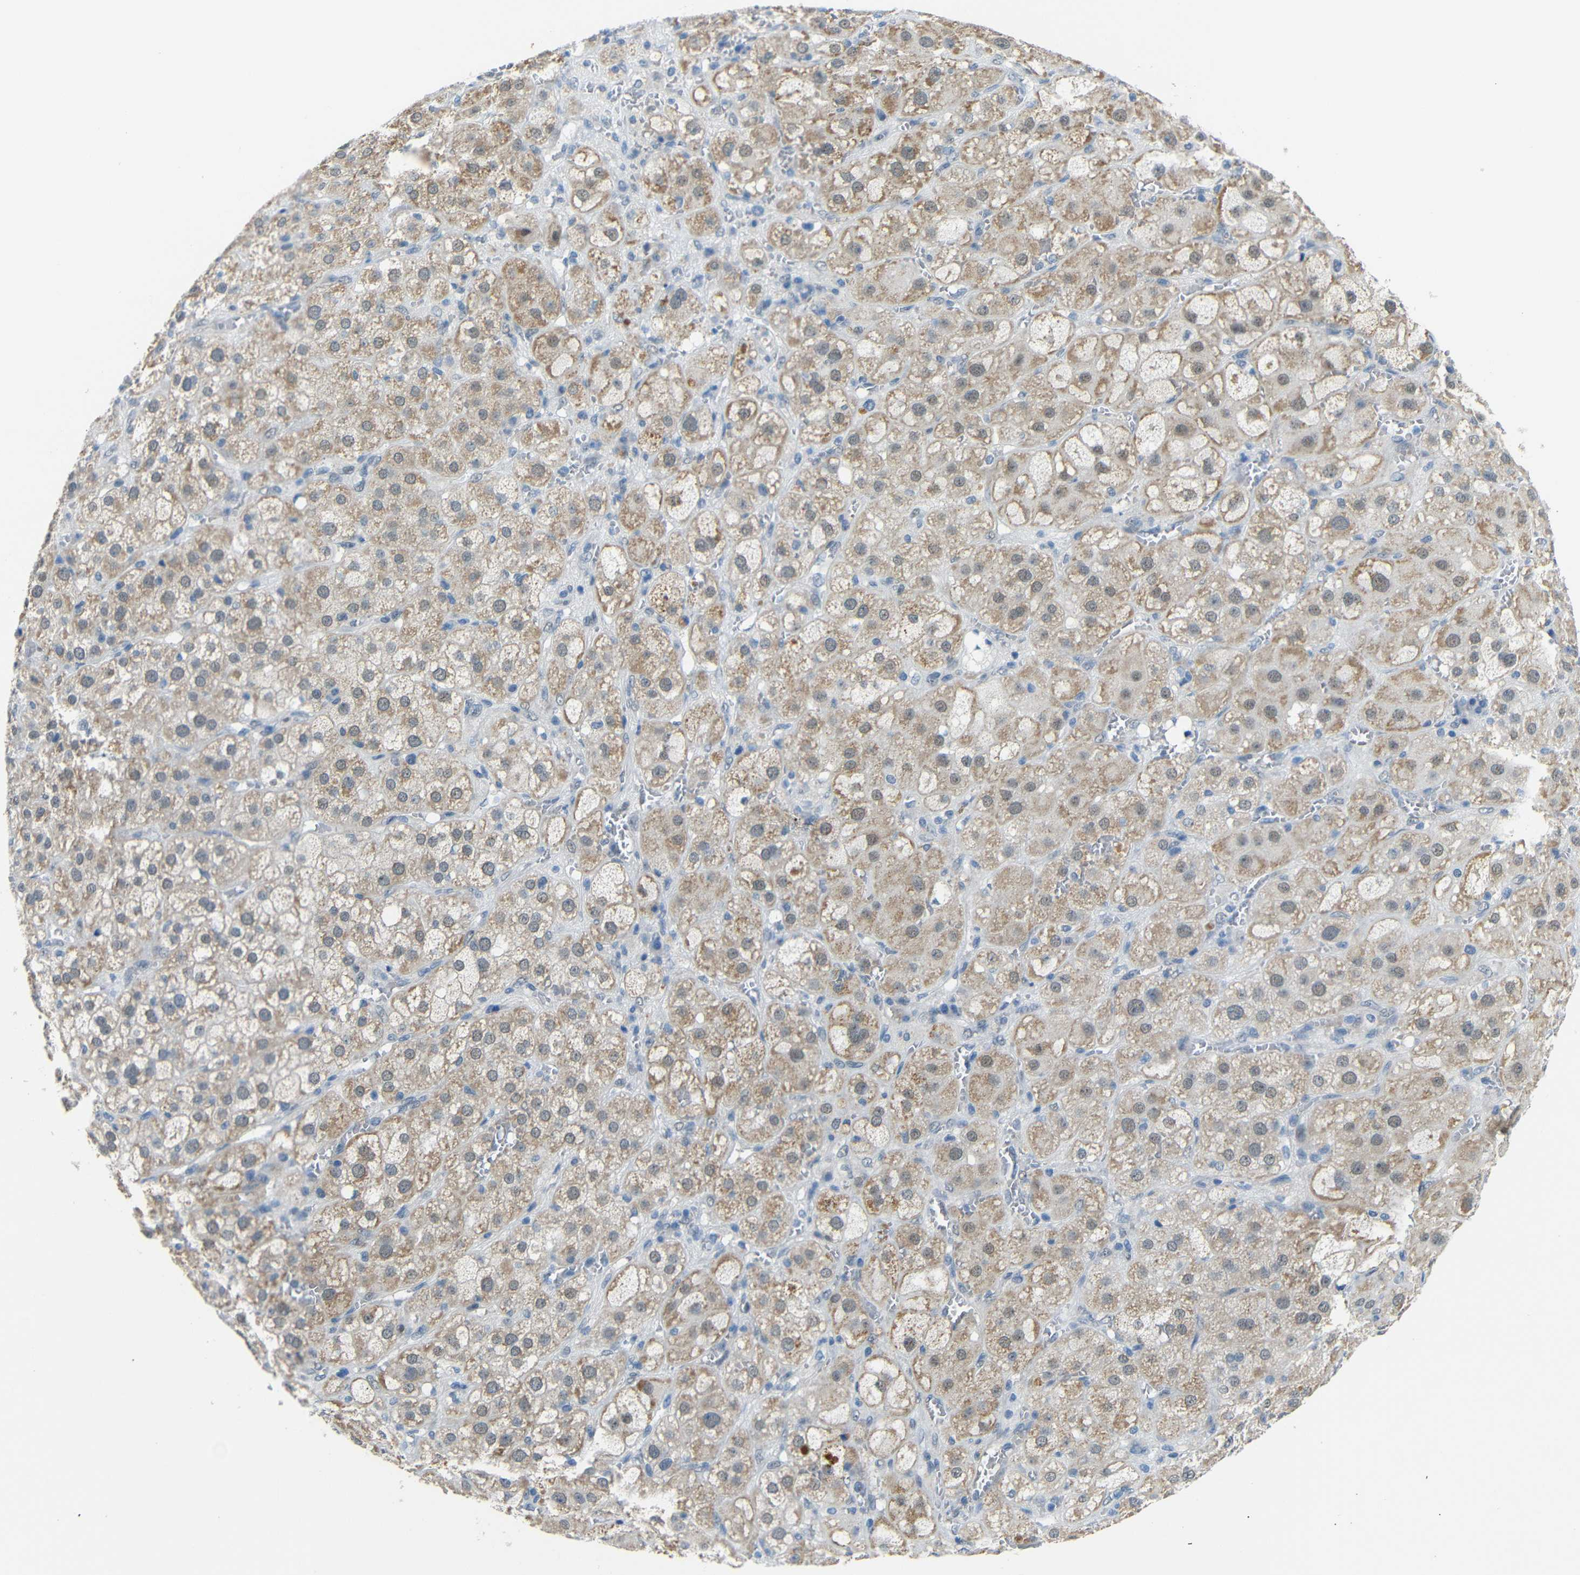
{"staining": {"intensity": "moderate", "quantity": "25%-75%", "location": "cytoplasmic/membranous,nuclear"}, "tissue": "adrenal gland", "cell_type": "Glandular cells", "image_type": "normal", "snomed": [{"axis": "morphology", "description": "Normal tissue, NOS"}, {"axis": "topography", "description": "Adrenal gland"}], "caption": "Immunohistochemical staining of unremarkable human adrenal gland shows medium levels of moderate cytoplasmic/membranous,nuclear staining in about 25%-75% of glandular cells. (DAB IHC, brown staining for protein, blue staining for nuclei).", "gene": "GPR158", "patient": {"sex": "female", "age": 47}}